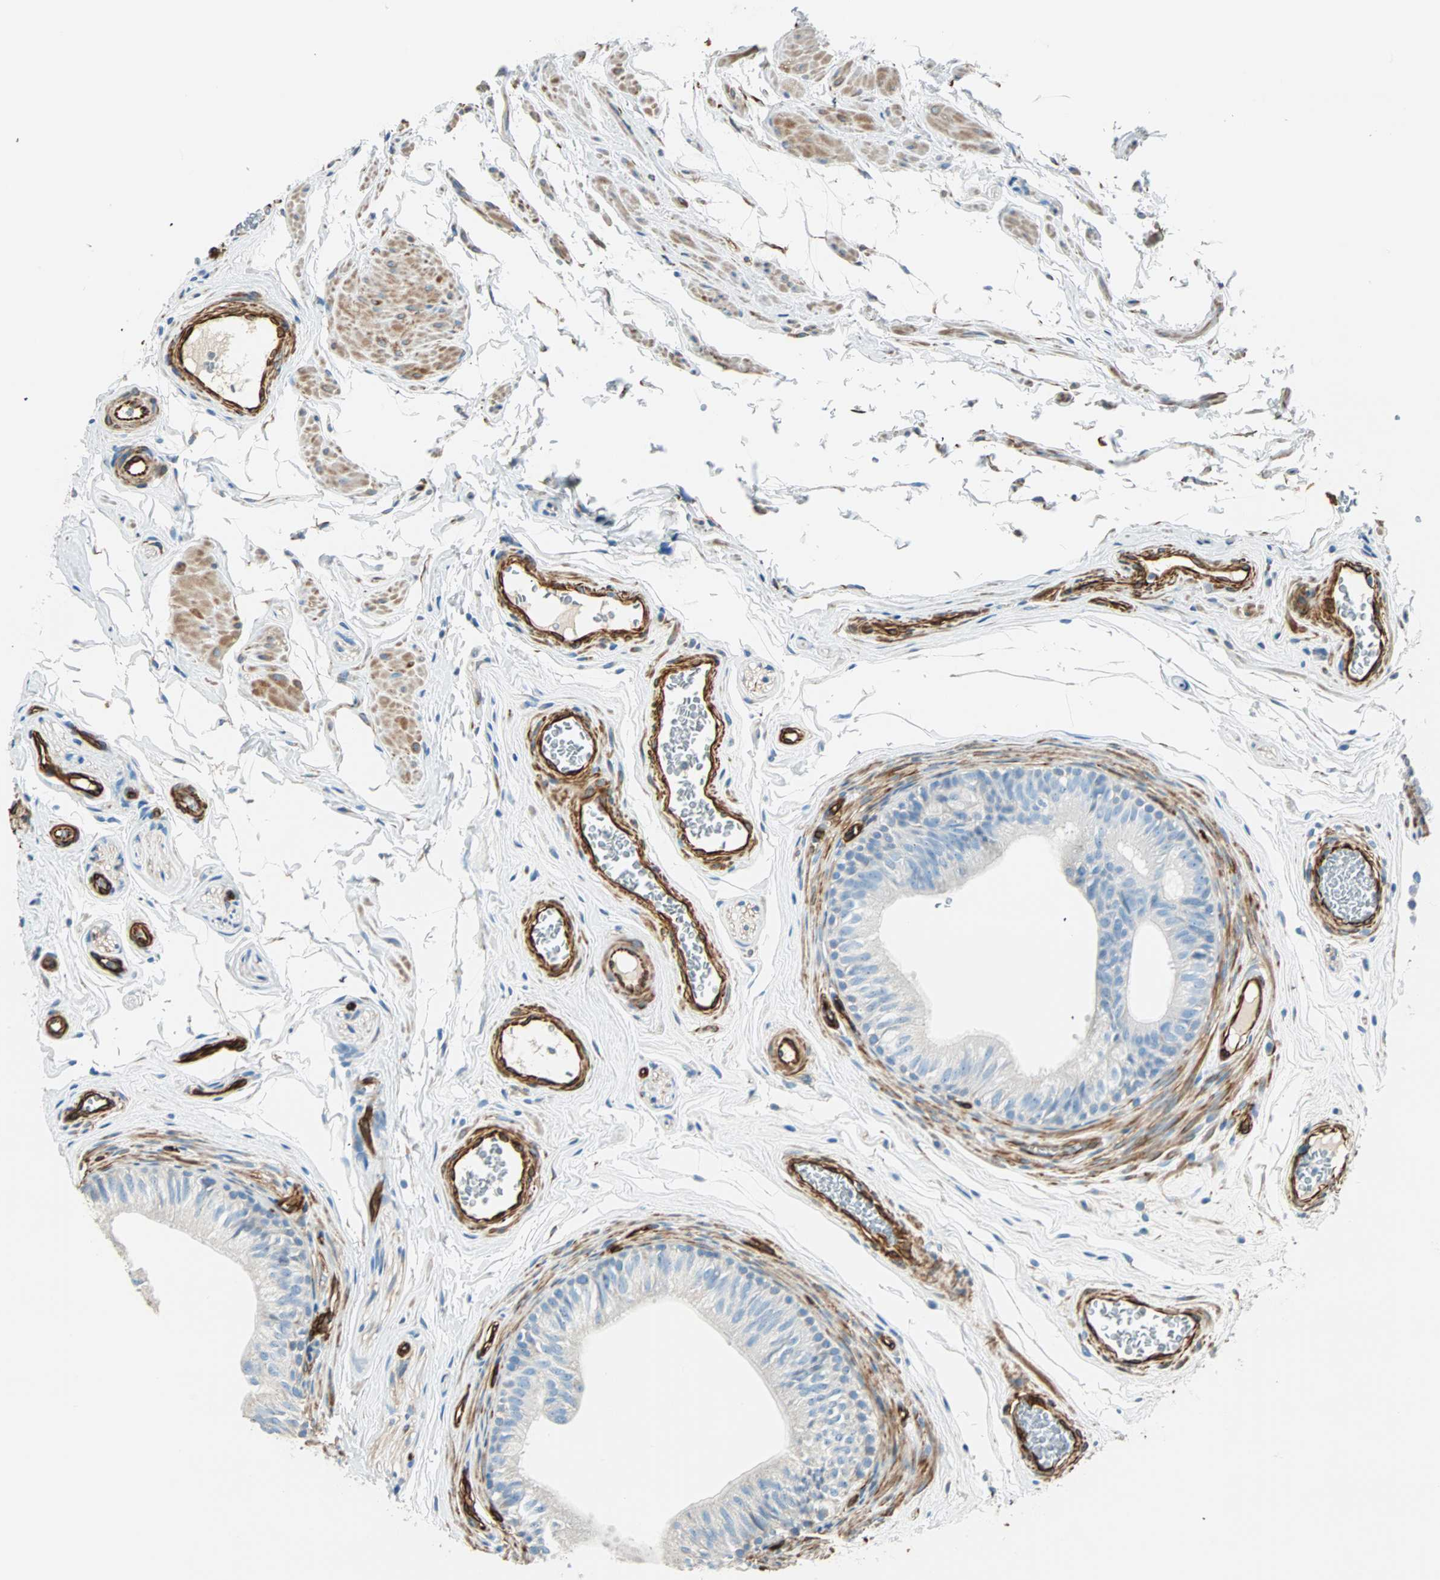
{"staining": {"intensity": "negative", "quantity": "none", "location": "none"}, "tissue": "epididymis", "cell_type": "Glandular cells", "image_type": "normal", "snomed": [{"axis": "morphology", "description": "Normal tissue, NOS"}, {"axis": "topography", "description": "Testis"}, {"axis": "topography", "description": "Epididymis"}], "caption": "The micrograph demonstrates no significant expression in glandular cells of epididymis.", "gene": "NES", "patient": {"sex": "male", "age": 36}}